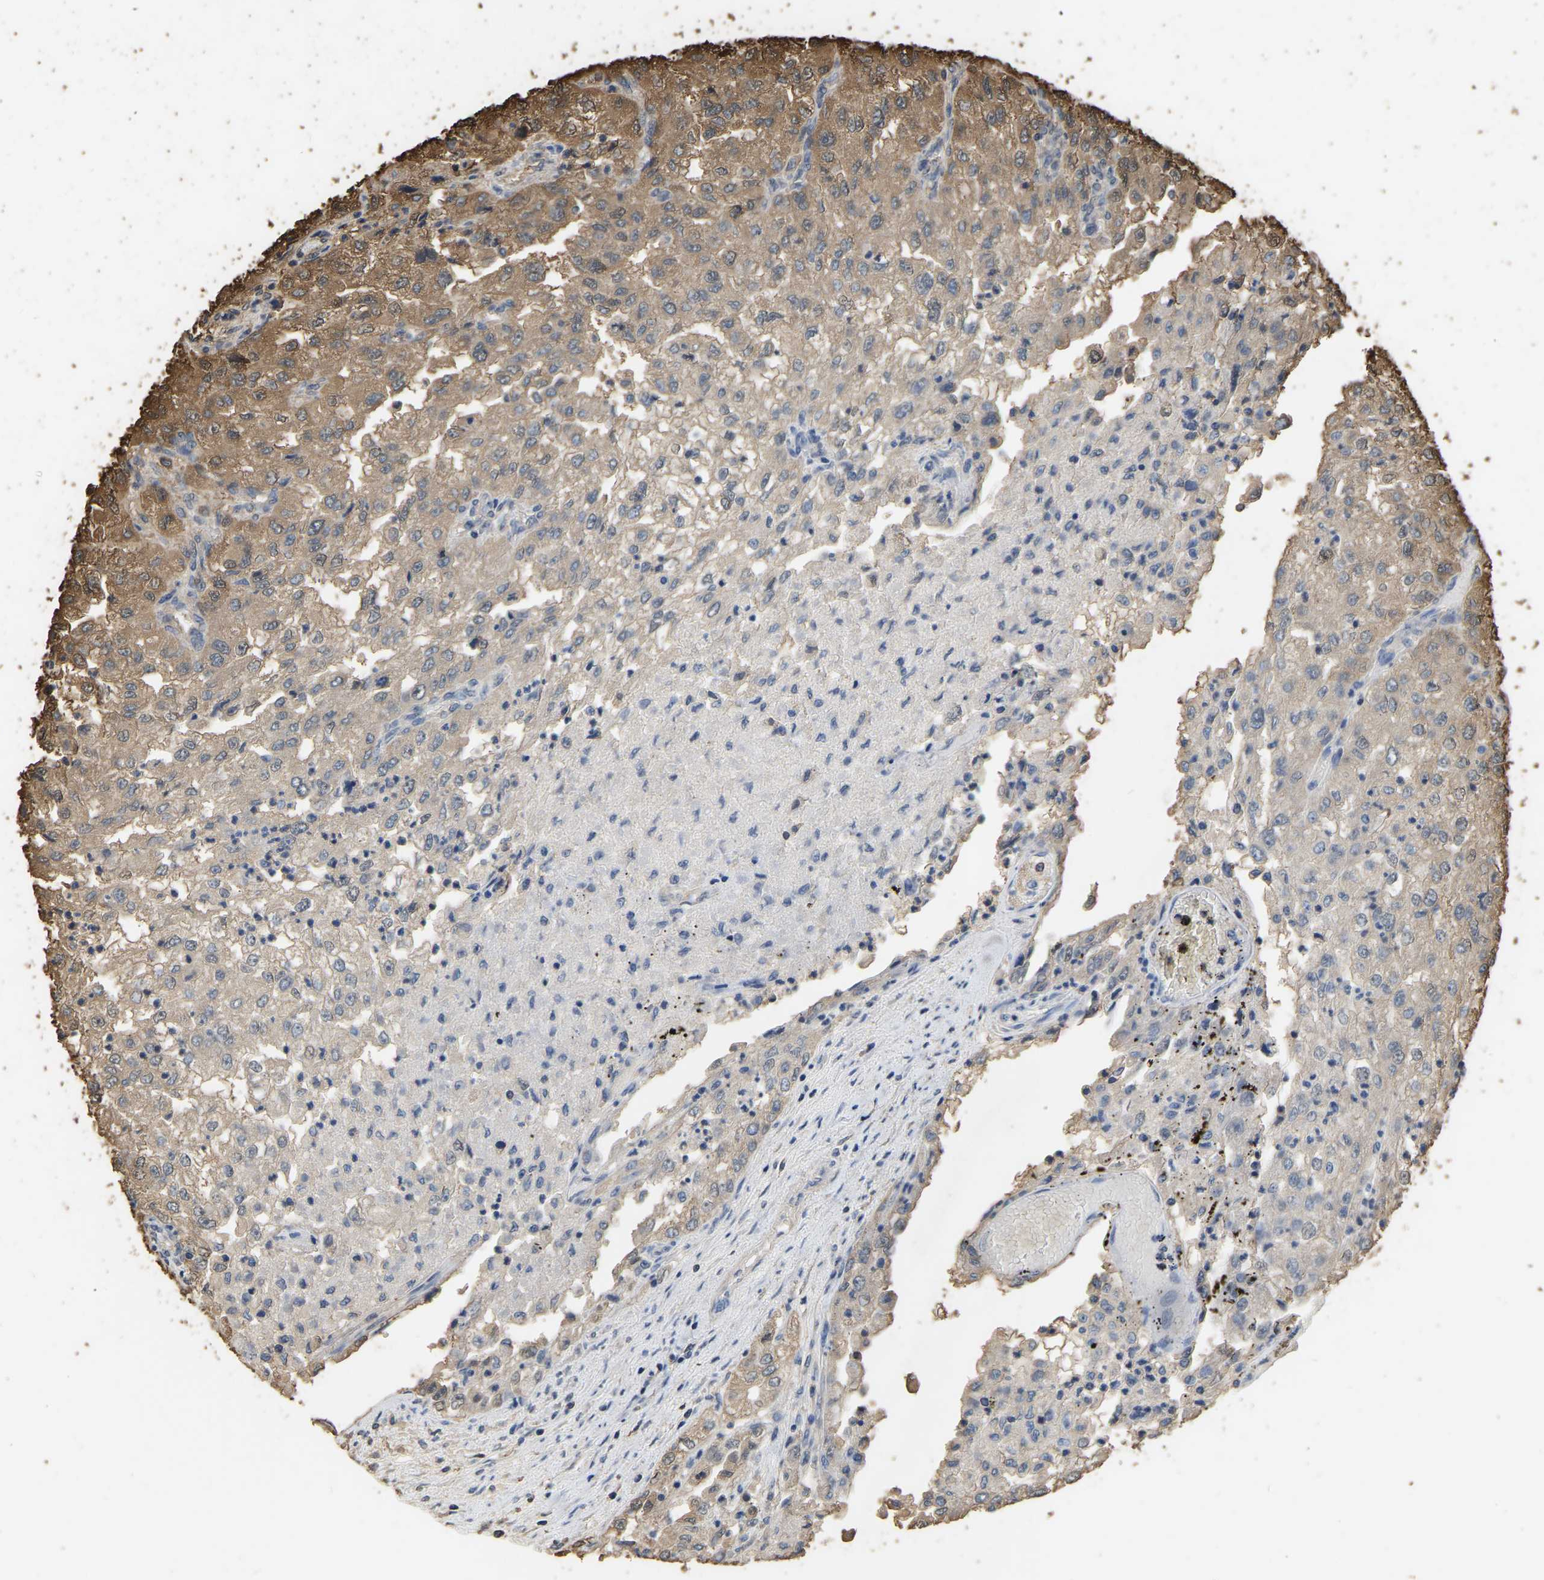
{"staining": {"intensity": "weak", "quantity": "25%-75%", "location": "cytoplasmic/membranous"}, "tissue": "renal cancer", "cell_type": "Tumor cells", "image_type": "cancer", "snomed": [{"axis": "morphology", "description": "Adenocarcinoma, NOS"}, {"axis": "topography", "description": "Kidney"}], "caption": "IHC of renal cancer demonstrates low levels of weak cytoplasmic/membranous positivity in approximately 25%-75% of tumor cells. Immunohistochemistry (ihc) stains the protein of interest in brown and the nuclei are stained blue.", "gene": "LDHB", "patient": {"sex": "female", "age": 54}}